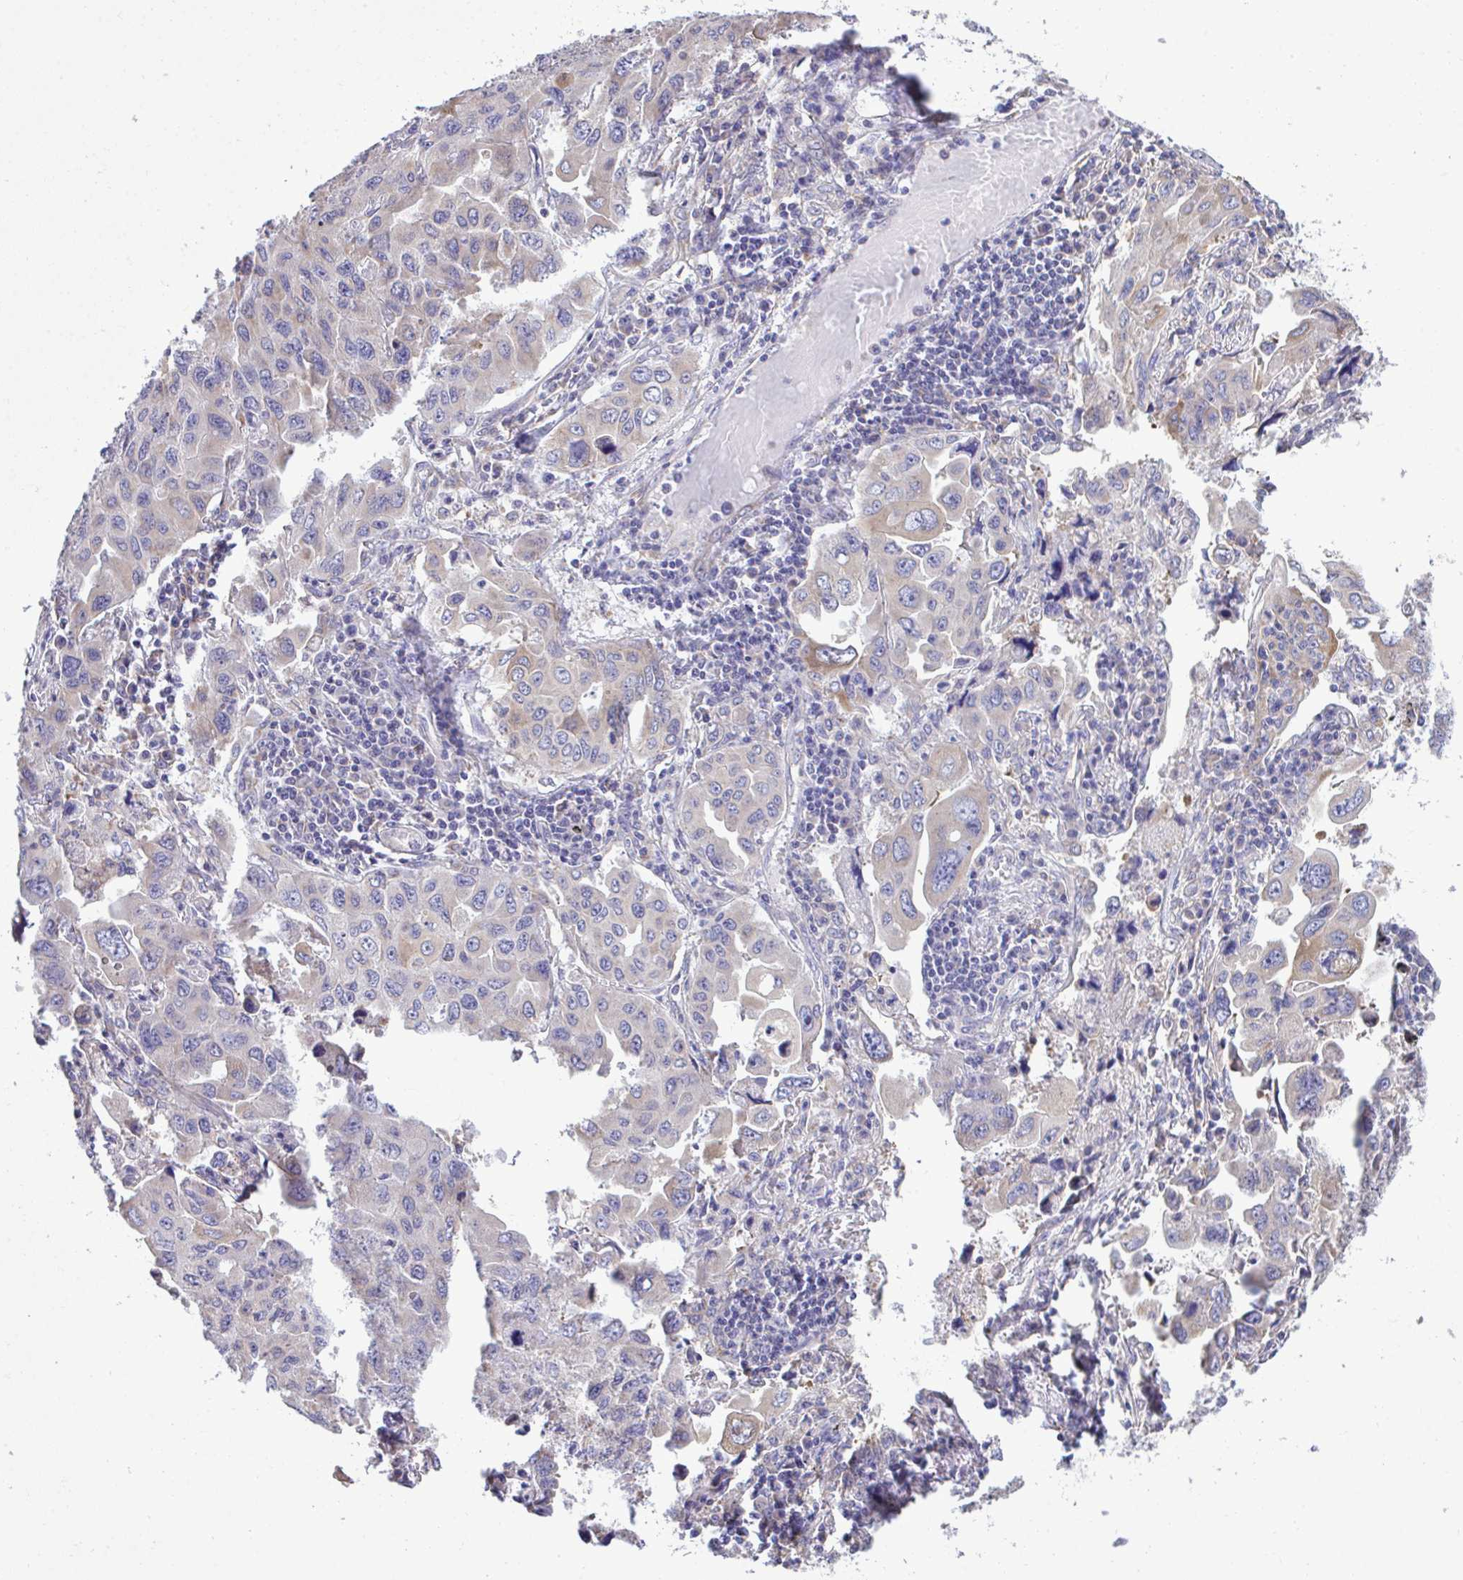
{"staining": {"intensity": "weak", "quantity": "<25%", "location": "cytoplasmic/membranous"}, "tissue": "lung cancer", "cell_type": "Tumor cells", "image_type": "cancer", "snomed": [{"axis": "morphology", "description": "Adenocarcinoma, NOS"}, {"axis": "topography", "description": "Lung"}], "caption": "There is no significant staining in tumor cells of lung cancer (adenocarcinoma).", "gene": "PIGK", "patient": {"sex": "male", "age": 64}}